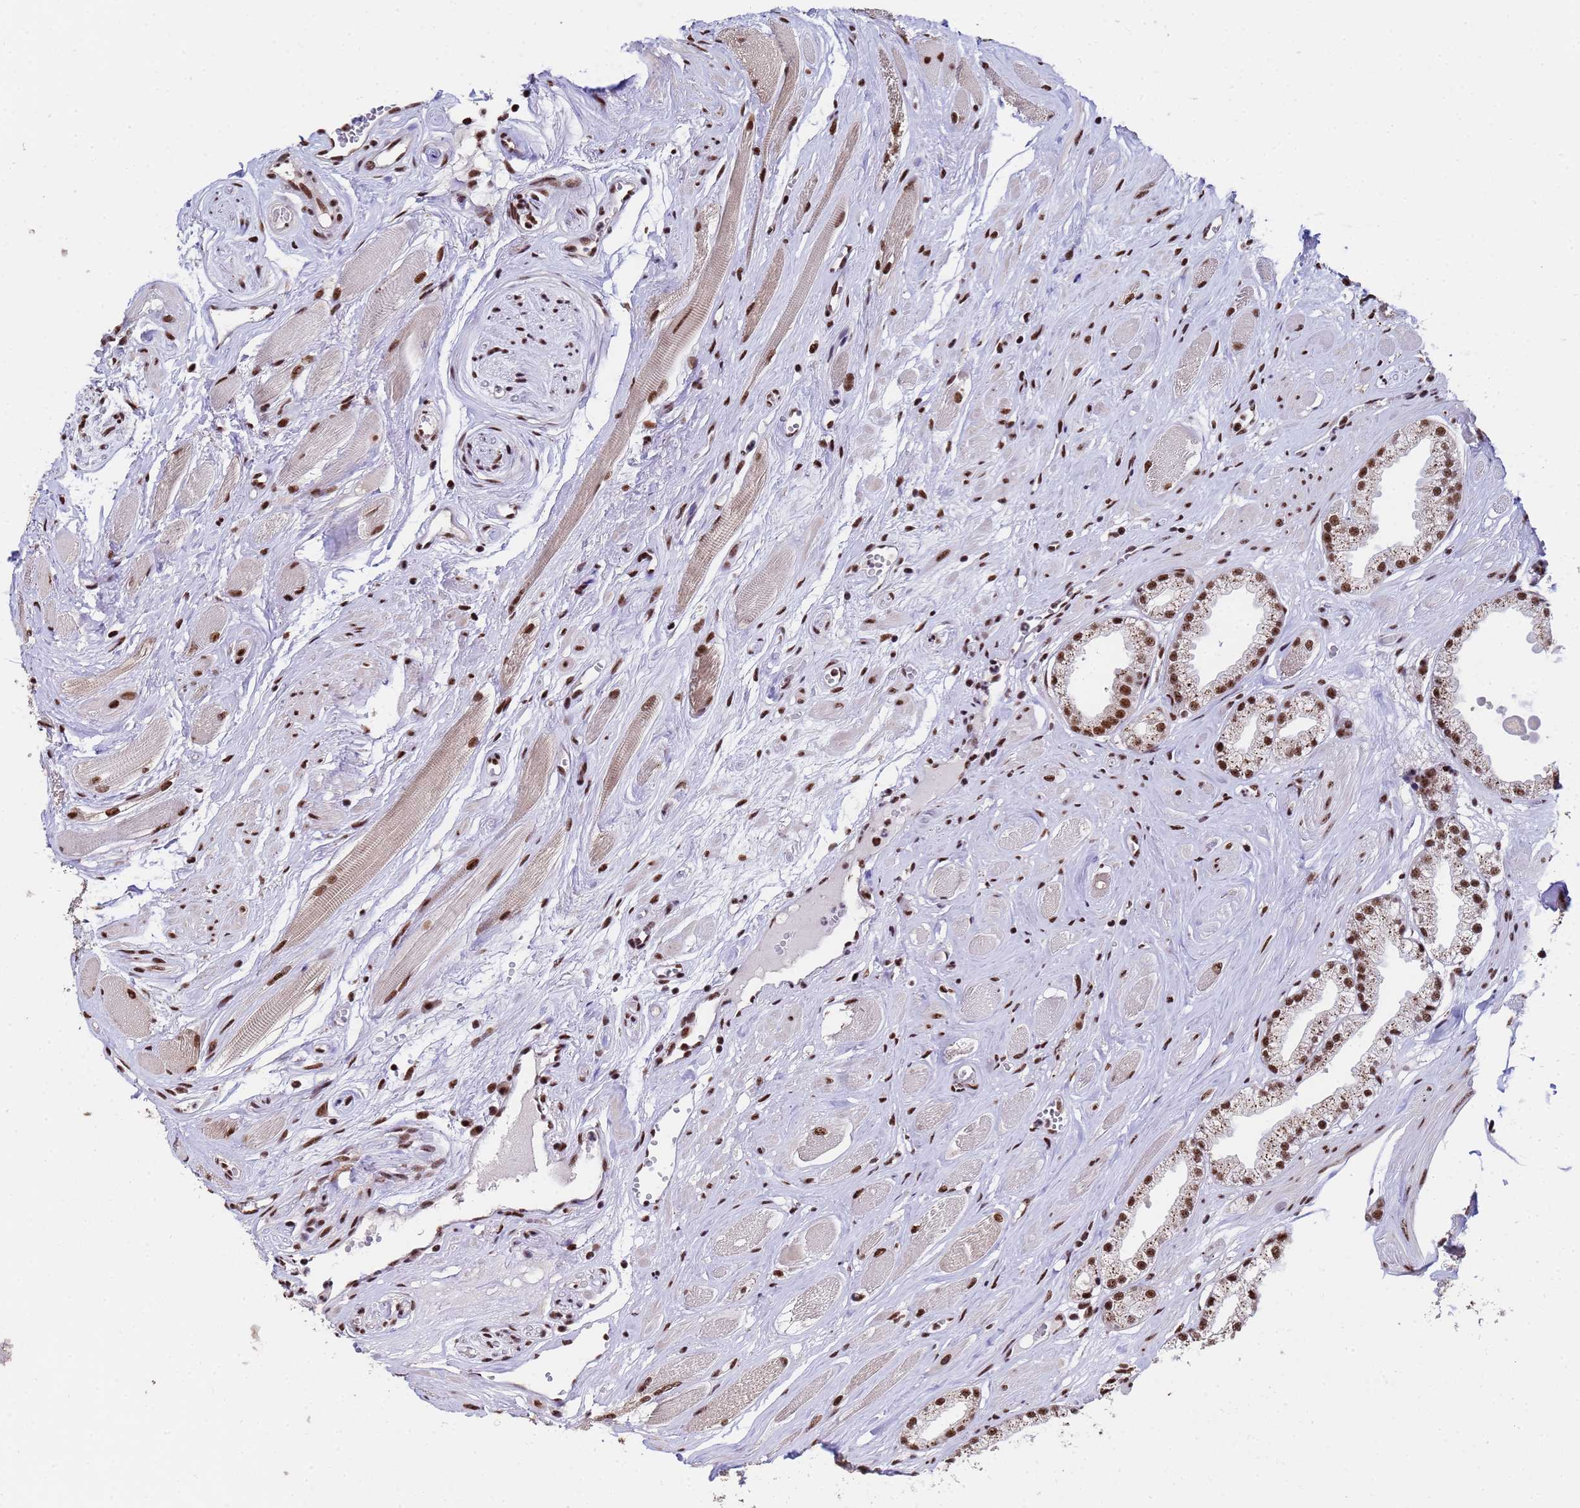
{"staining": {"intensity": "moderate", "quantity": ">75%", "location": "cytoplasmic/membranous,nuclear"}, "tissue": "prostate cancer", "cell_type": "Tumor cells", "image_type": "cancer", "snomed": [{"axis": "morphology", "description": "Adenocarcinoma, High grade"}, {"axis": "topography", "description": "Prostate"}], "caption": "A photomicrograph of human prostate adenocarcinoma (high-grade) stained for a protein shows moderate cytoplasmic/membranous and nuclear brown staining in tumor cells. (DAB IHC, brown staining for protein, blue staining for nuclei).", "gene": "SF3B2", "patient": {"sex": "male", "age": 67}}